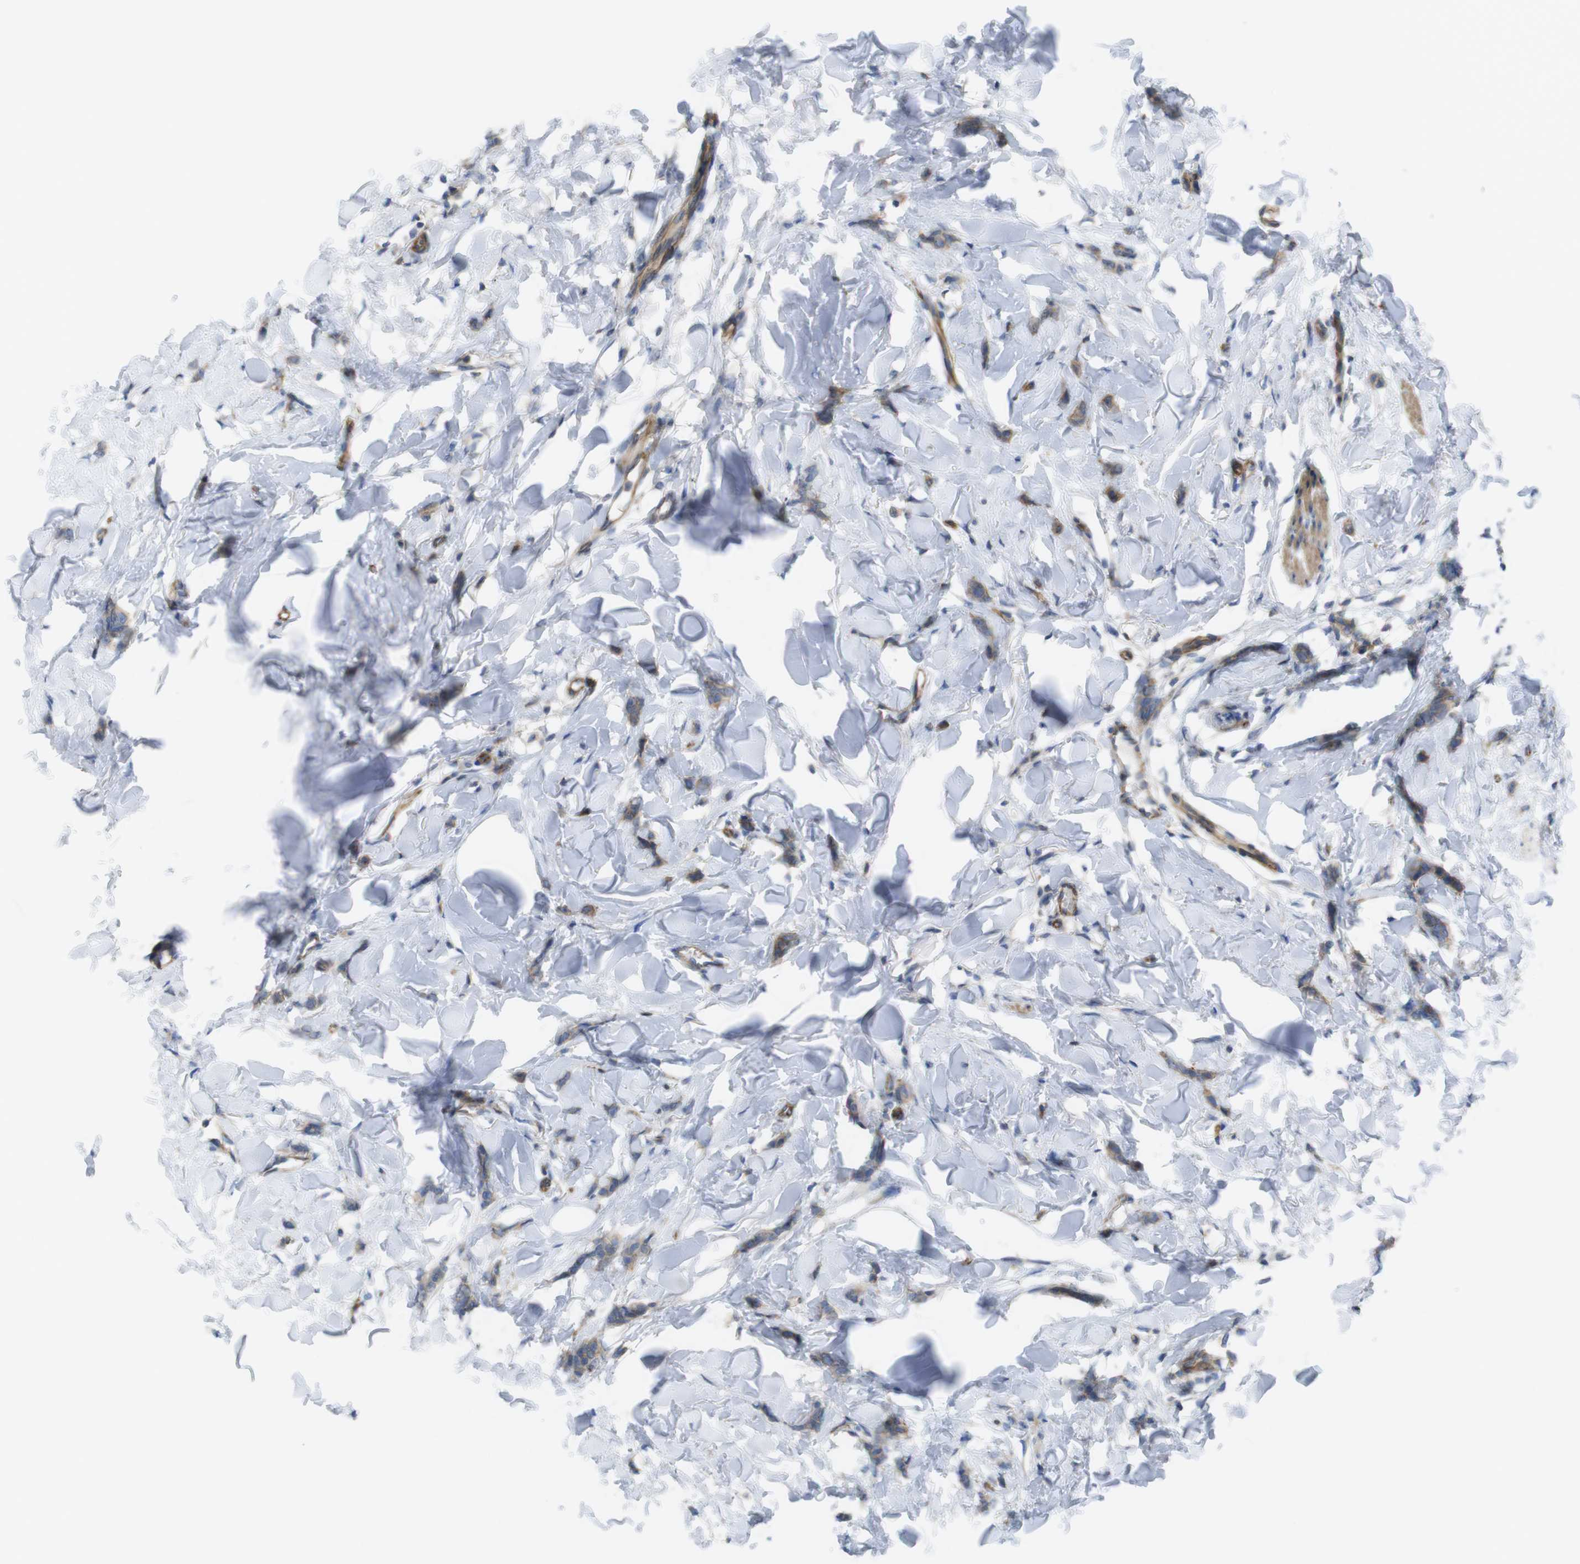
{"staining": {"intensity": "weak", "quantity": "25%-75%", "location": "cytoplasmic/membranous"}, "tissue": "breast cancer", "cell_type": "Tumor cells", "image_type": "cancer", "snomed": [{"axis": "morphology", "description": "Lobular carcinoma"}, {"axis": "topography", "description": "Skin"}, {"axis": "topography", "description": "Breast"}], "caption": "Breast cancer (lobular carcinoma) was stained to show a protein in brown. There is low levels of weak cytoplasmic/membranous staining in approximately 25%-75% of tumor cells.", "gene": "PREX2", "patient": {"sex": "female", "age": 46}}